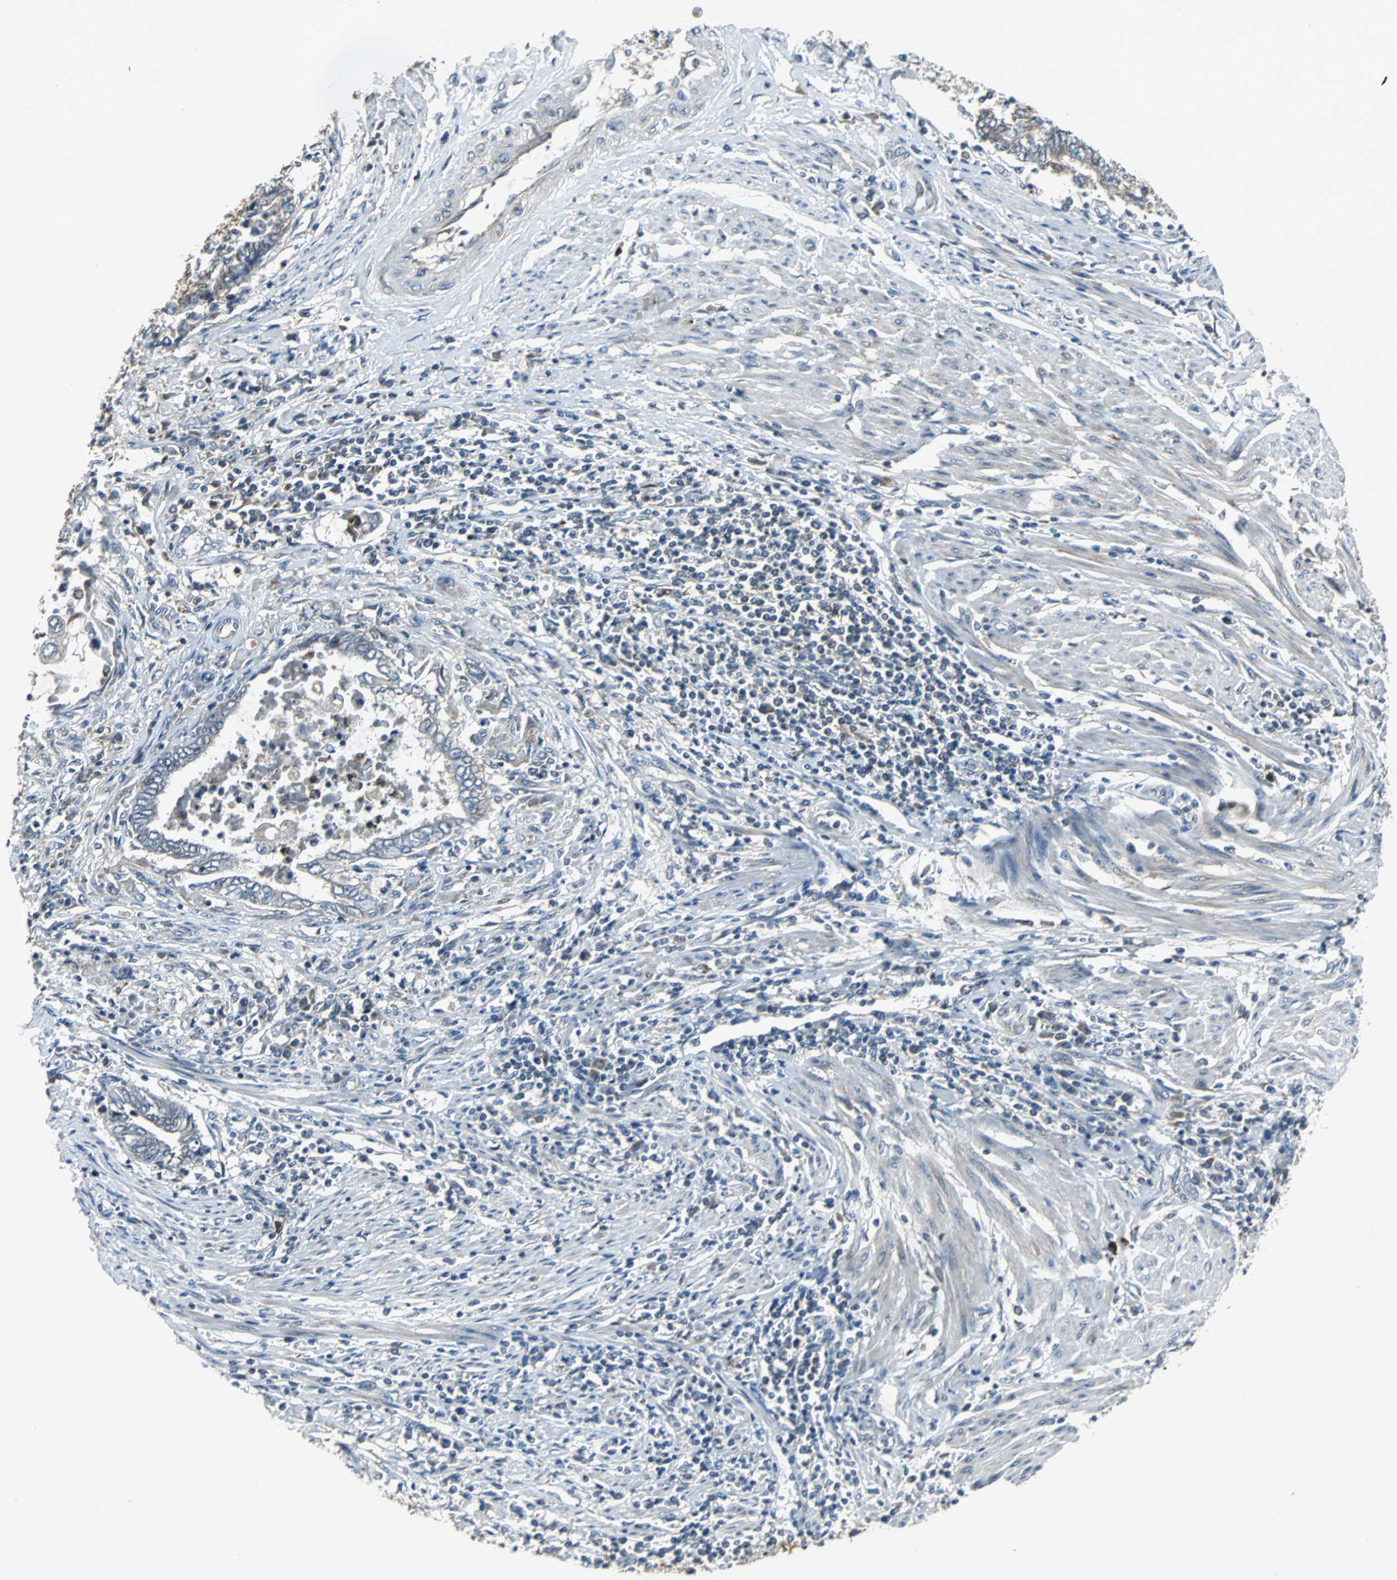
{"staining": {"intensity": "negative", "quantity": "none", "location": "none"}, "tissue": "endometrial cancer", "cell_type": "Tumor cells", "image_type": "cancer", "snomed": [{"axis": "morphology", "description": "Adenocarcinoma, NOS"}, {"axis": "topography", "description": "Uterus"}, {"axis": "topography", "description": "Endometrium"}], "caption": "Micrograph shows no protein expression in tumor cells of endometrial cancer tissue.", "gene": "SOS1", "patient": {"sex": "female", "age": 70}}